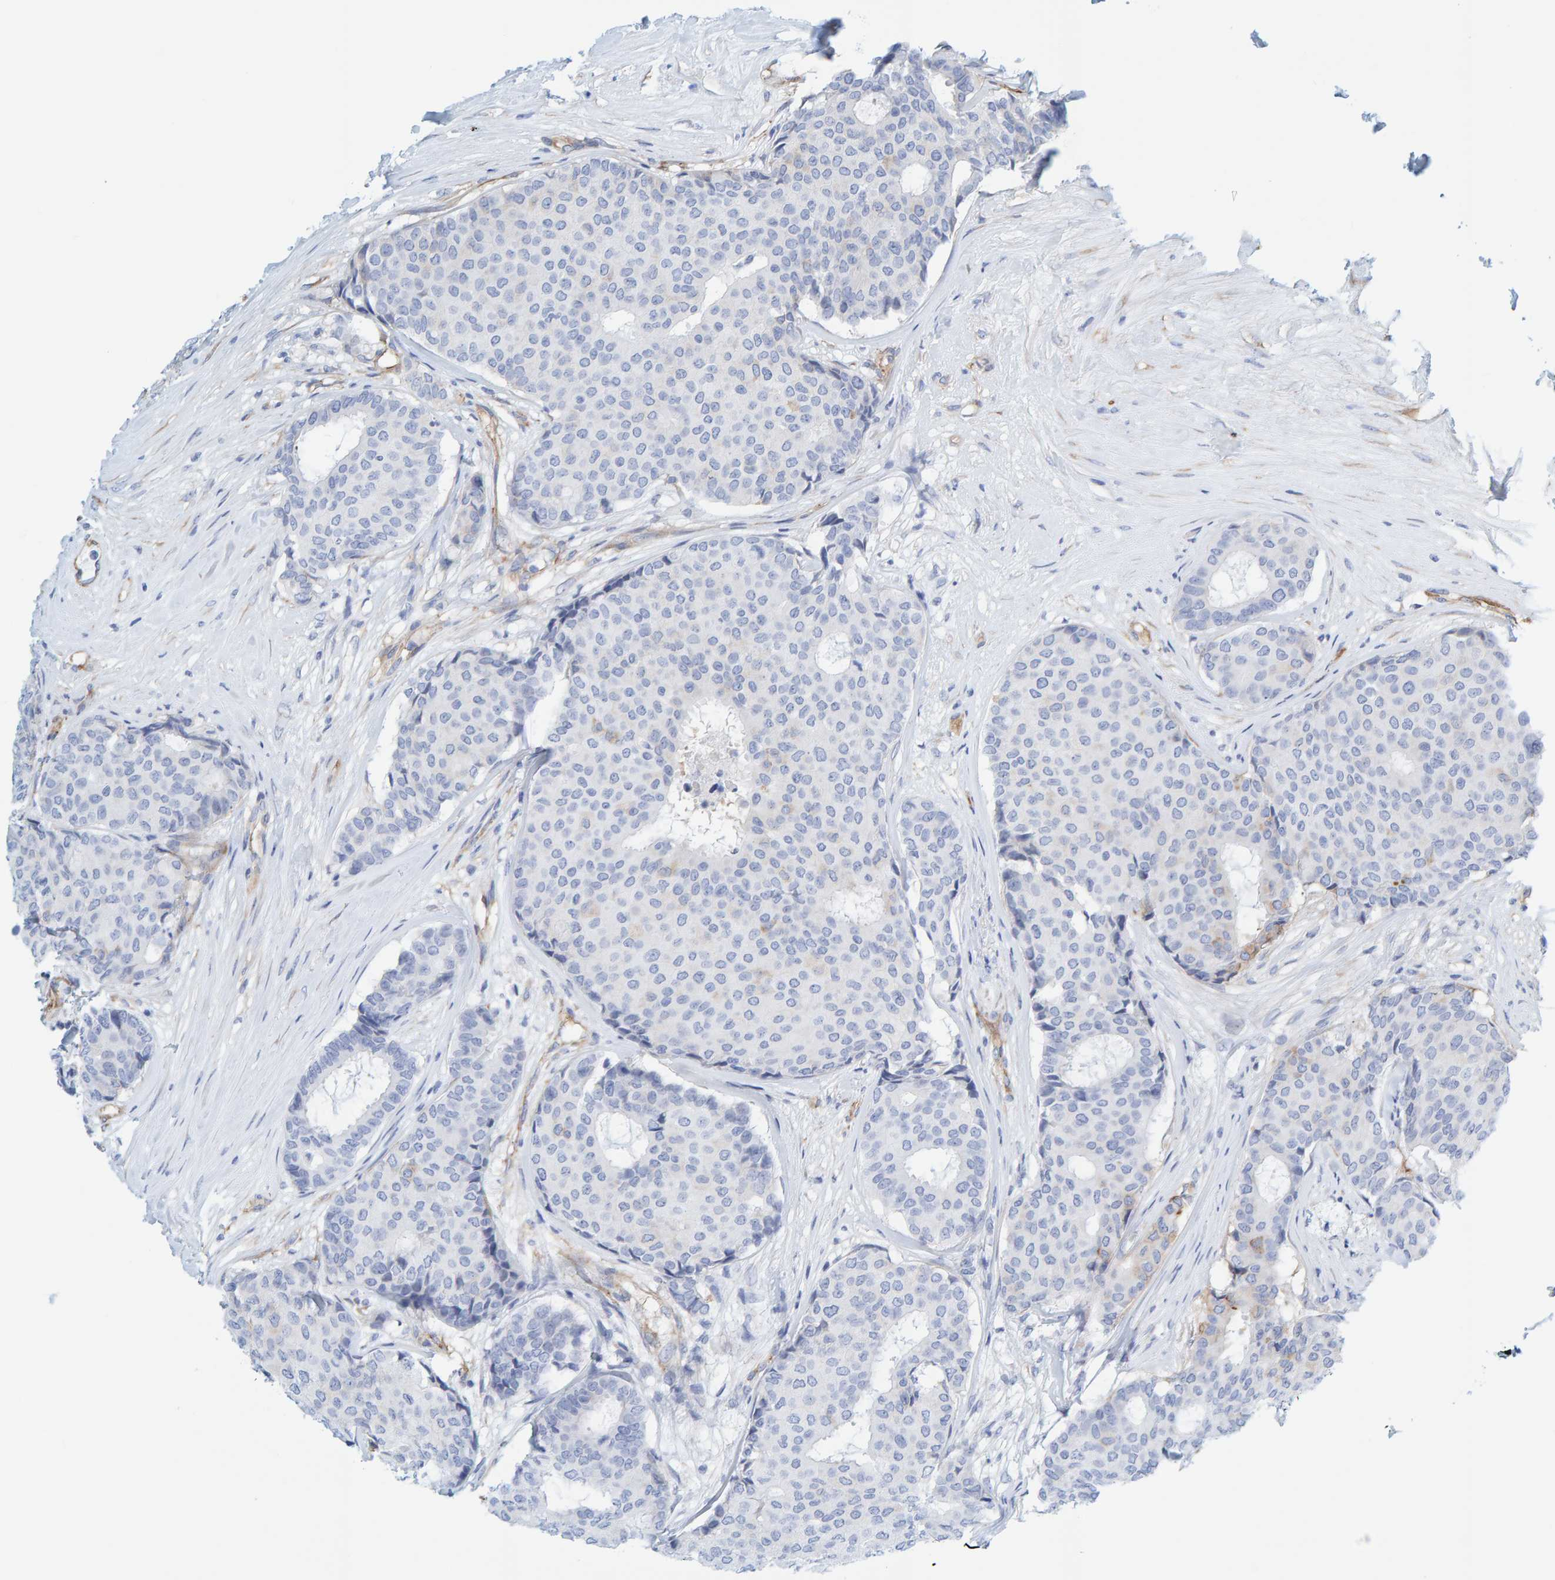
{"staining": {"intensity": "negative", "quantity": "none", "location": "none"}, "tissue": "breast cancer", "cell_type": "Tumor cells", "image_type": "cancer", "snomed": [{"axis": "morphology", "description": "Duct carcinoma"}, {"axis": "topography", "description": "Breast"}], "caption": "Immunohistochemical staining of human breast cancer shows no significant expression in tumor cells. The staining is performed using DAB brown chromogen with nuclei counter-stained in using hematoxylin.", "gene": "MAP1B", "patient": {"sex": "female", "age": 75}}